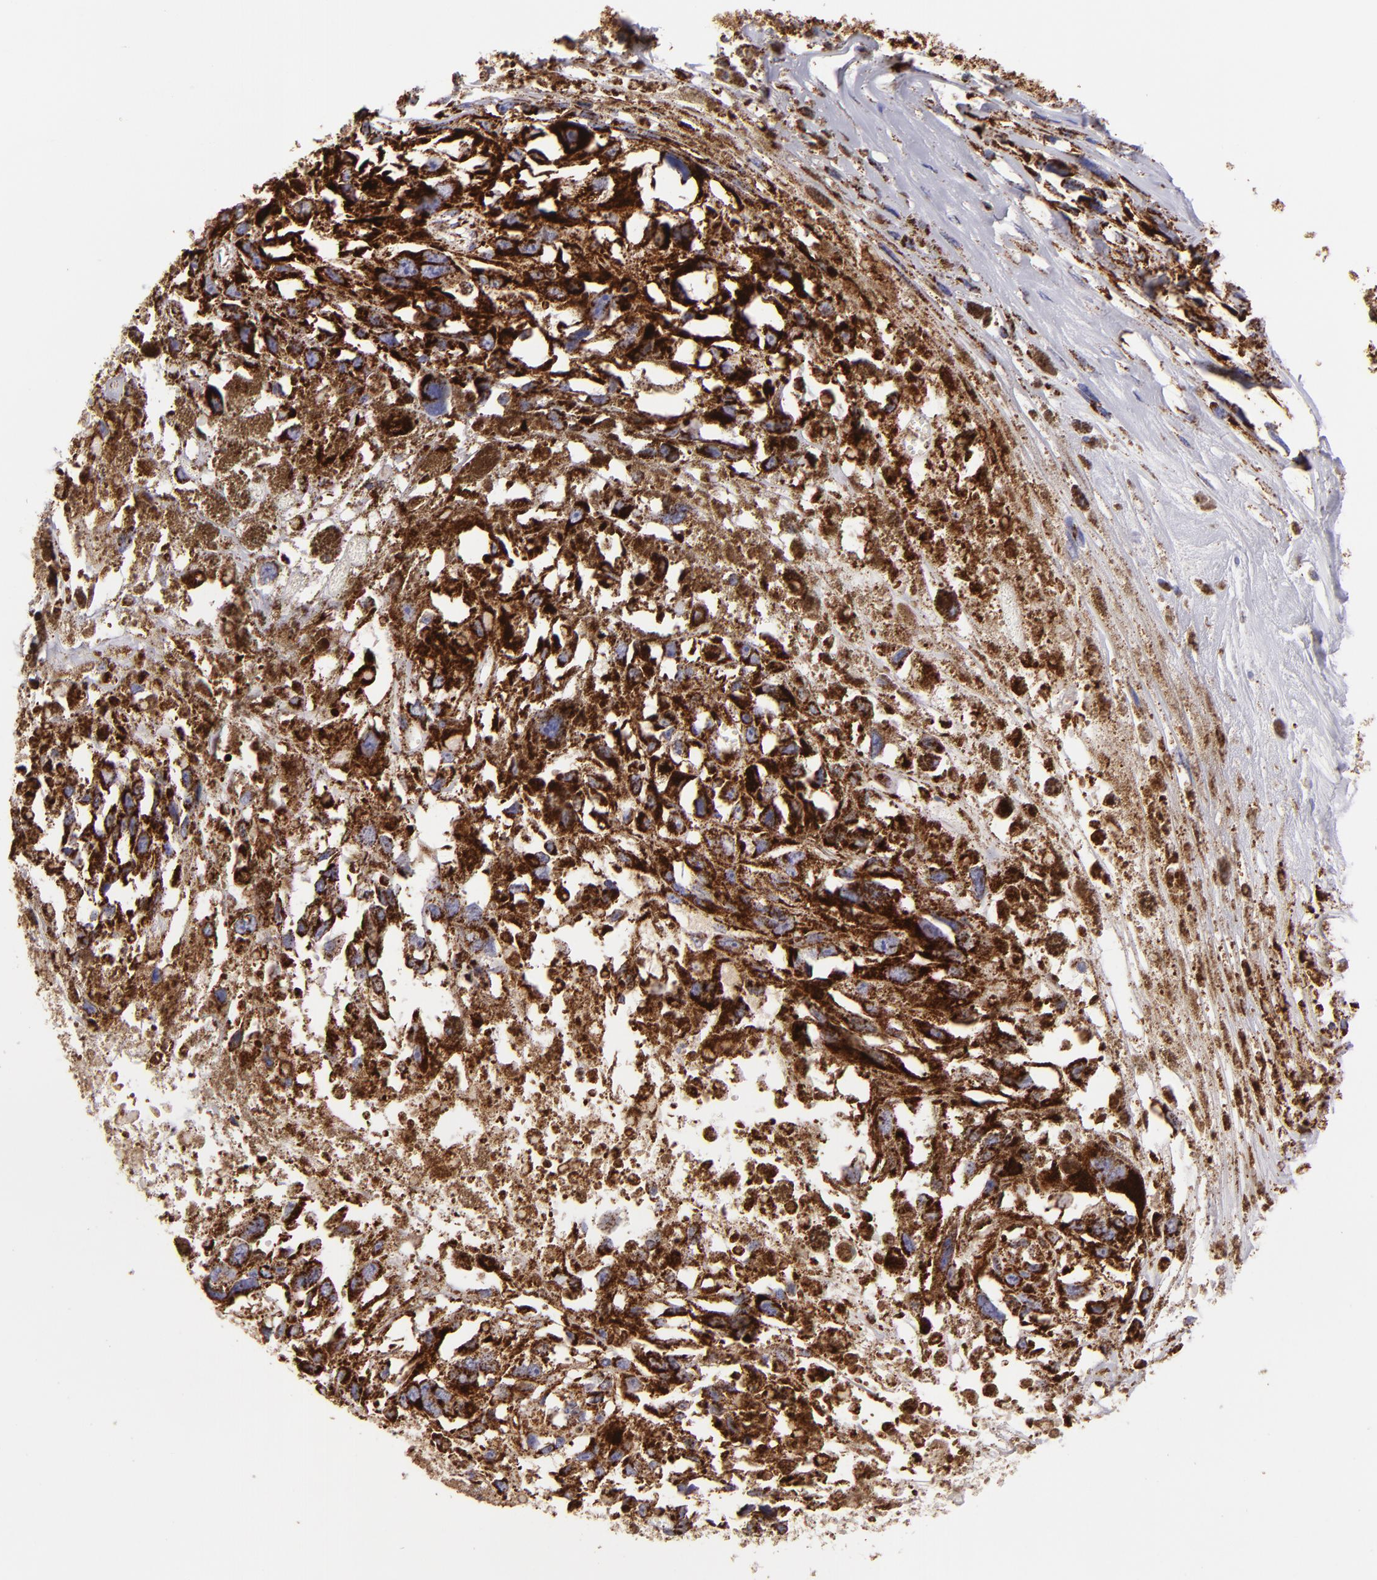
{"staining": {"intensity": "strong", "quantity": ">75%", "location": "cytoplasmic/membranous"}, "tissue": "melanoma", "cell_type": "Tumor cells", "image_type": "cancer", "snomed": [{"axis": "morphology", "description": "Malignant melanoma, Metastatic site"}, {"axis": "topography", "description": "Lymph node"}], "caption": "A high amount of strong cytoplasmic/membranous staining is present in about >75% of tumor cells in malignant melanoma (metastatic site) tissue.", "gene": "HSPD1", "patient": {"sex": "male", "age": 59}}